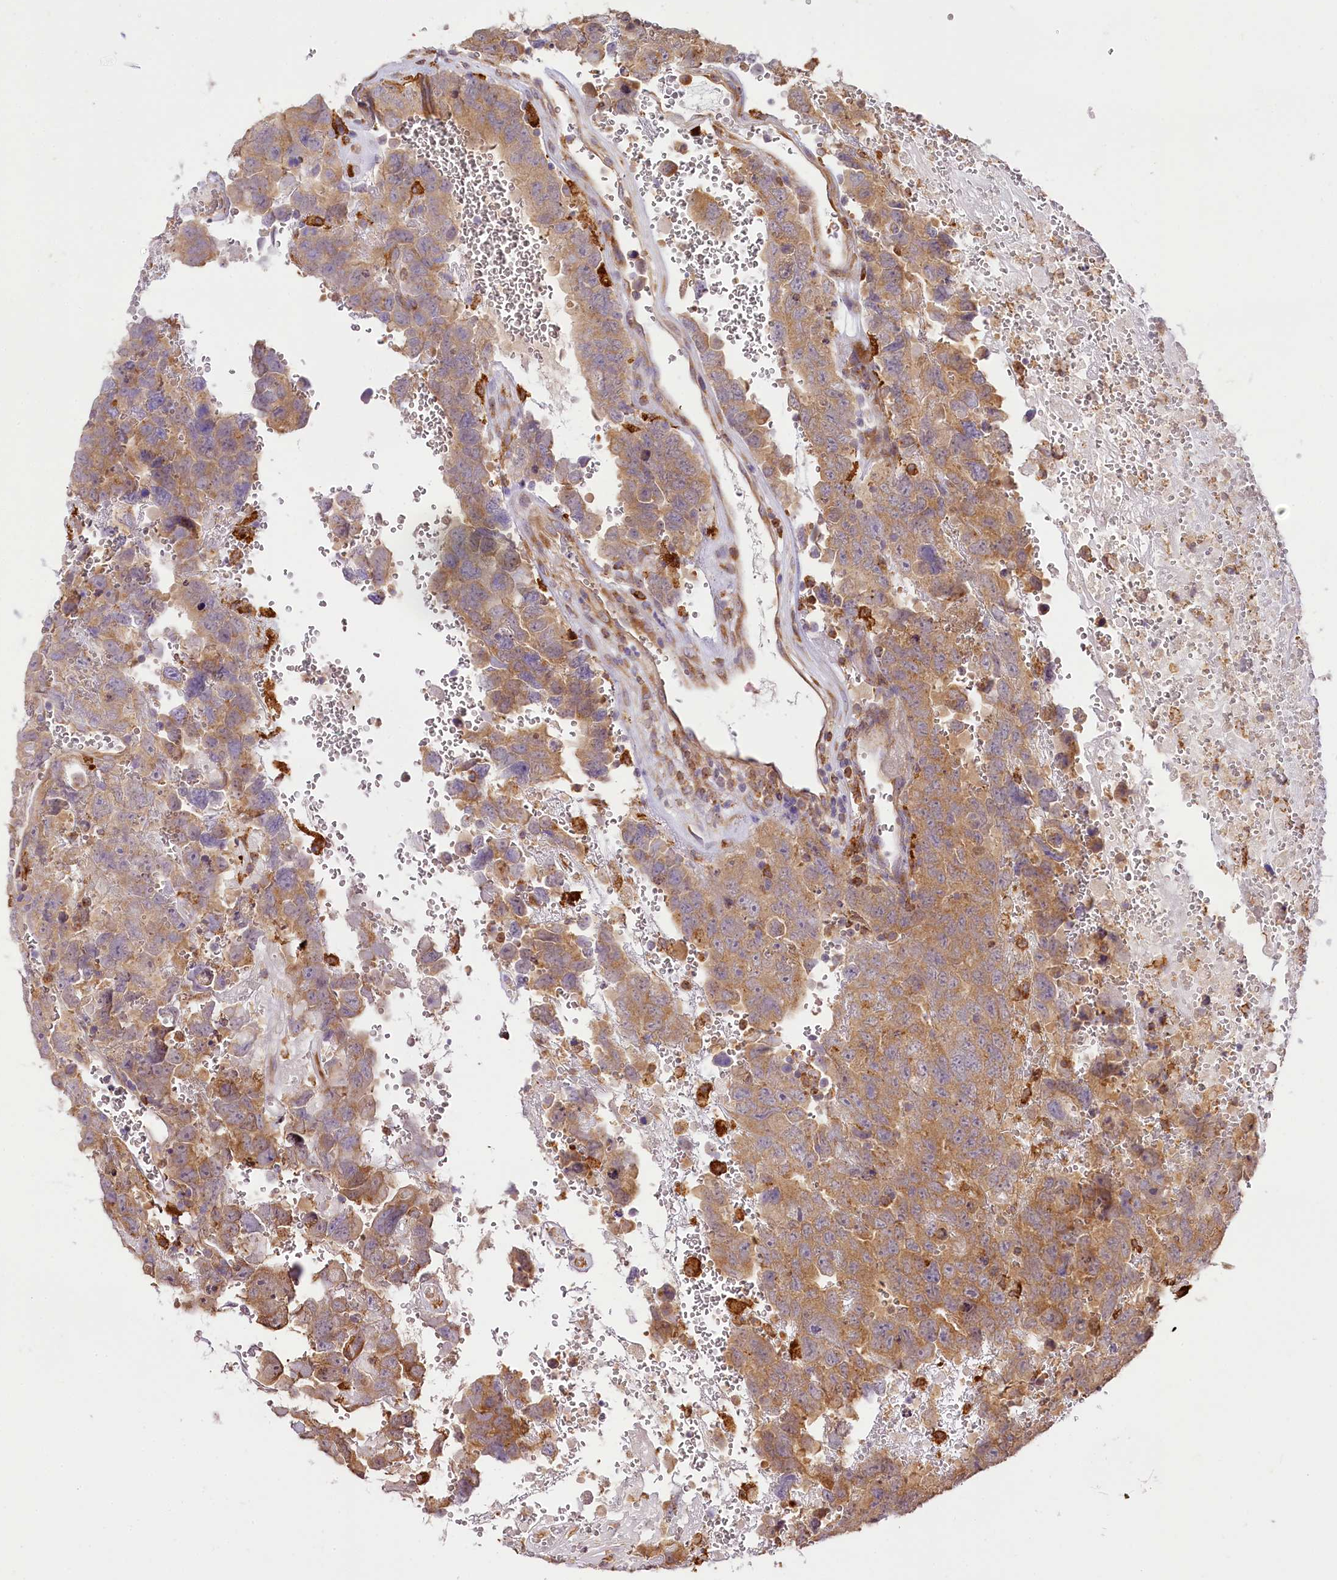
{"staining": {"intensity": "moderate", "quantity": ">75%", "location": "cytoplasmic/membranous"}, "tissue": "testis cancer", "cell_type": "Tumor cells", "image_type": "cancer", "snomed": [{"axis": "morphology", "description": "Carcinoma, Embryonal, NOS"}, {"axis": "topography", "description": "Testis"}], "caption": "Immunohistochemical staining of human testis cancer displays moderate cytoplasmic/membranous protein expression in about >75% of tumor cells.", "gene": "PPIP5K2", "patient": {"sex": "male", "age": 45}}